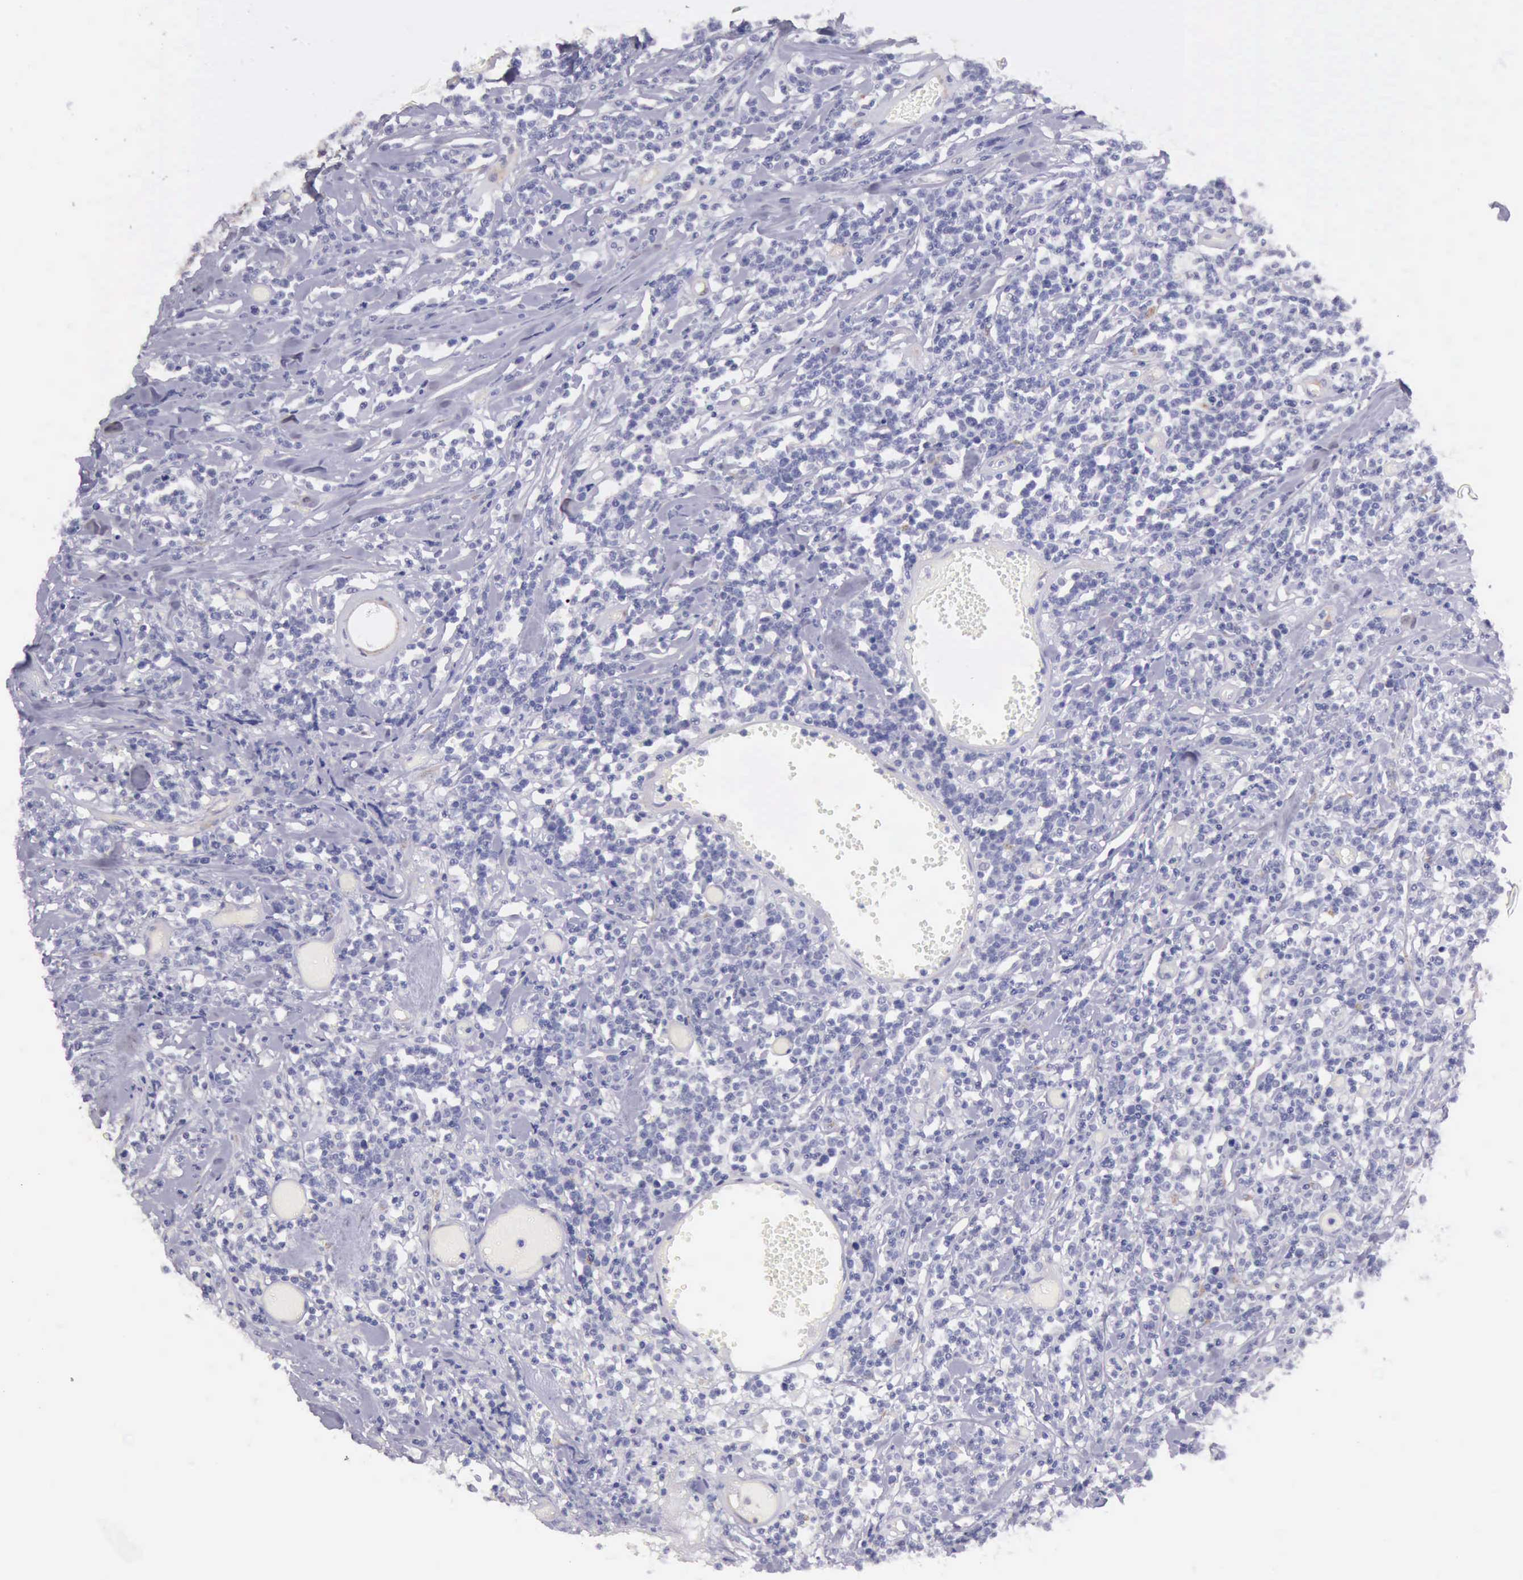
{"staining": {"intensity": "negative", "quantity": "none", "location": "none"}, "tissue": "lymphoma", "cell_type": "Tumor cells", "image_type": "cancer", "snomed": [{"axis": "morphology", "description": "Malignant lymphoma, non-Hodgkin's type, High grade"}, {"axis": "topography", "description": "Colon"}], "caption": "This photomicrograph is of high-grade malignant lymphoma, non-Hodgkin's type stained with IHC to label a protein in brown with the nuclei are counter-stained blue. There is no positivity in tumor cells.", "gene": "AOC3", "patient": {"sex": "male", "age": 82}}